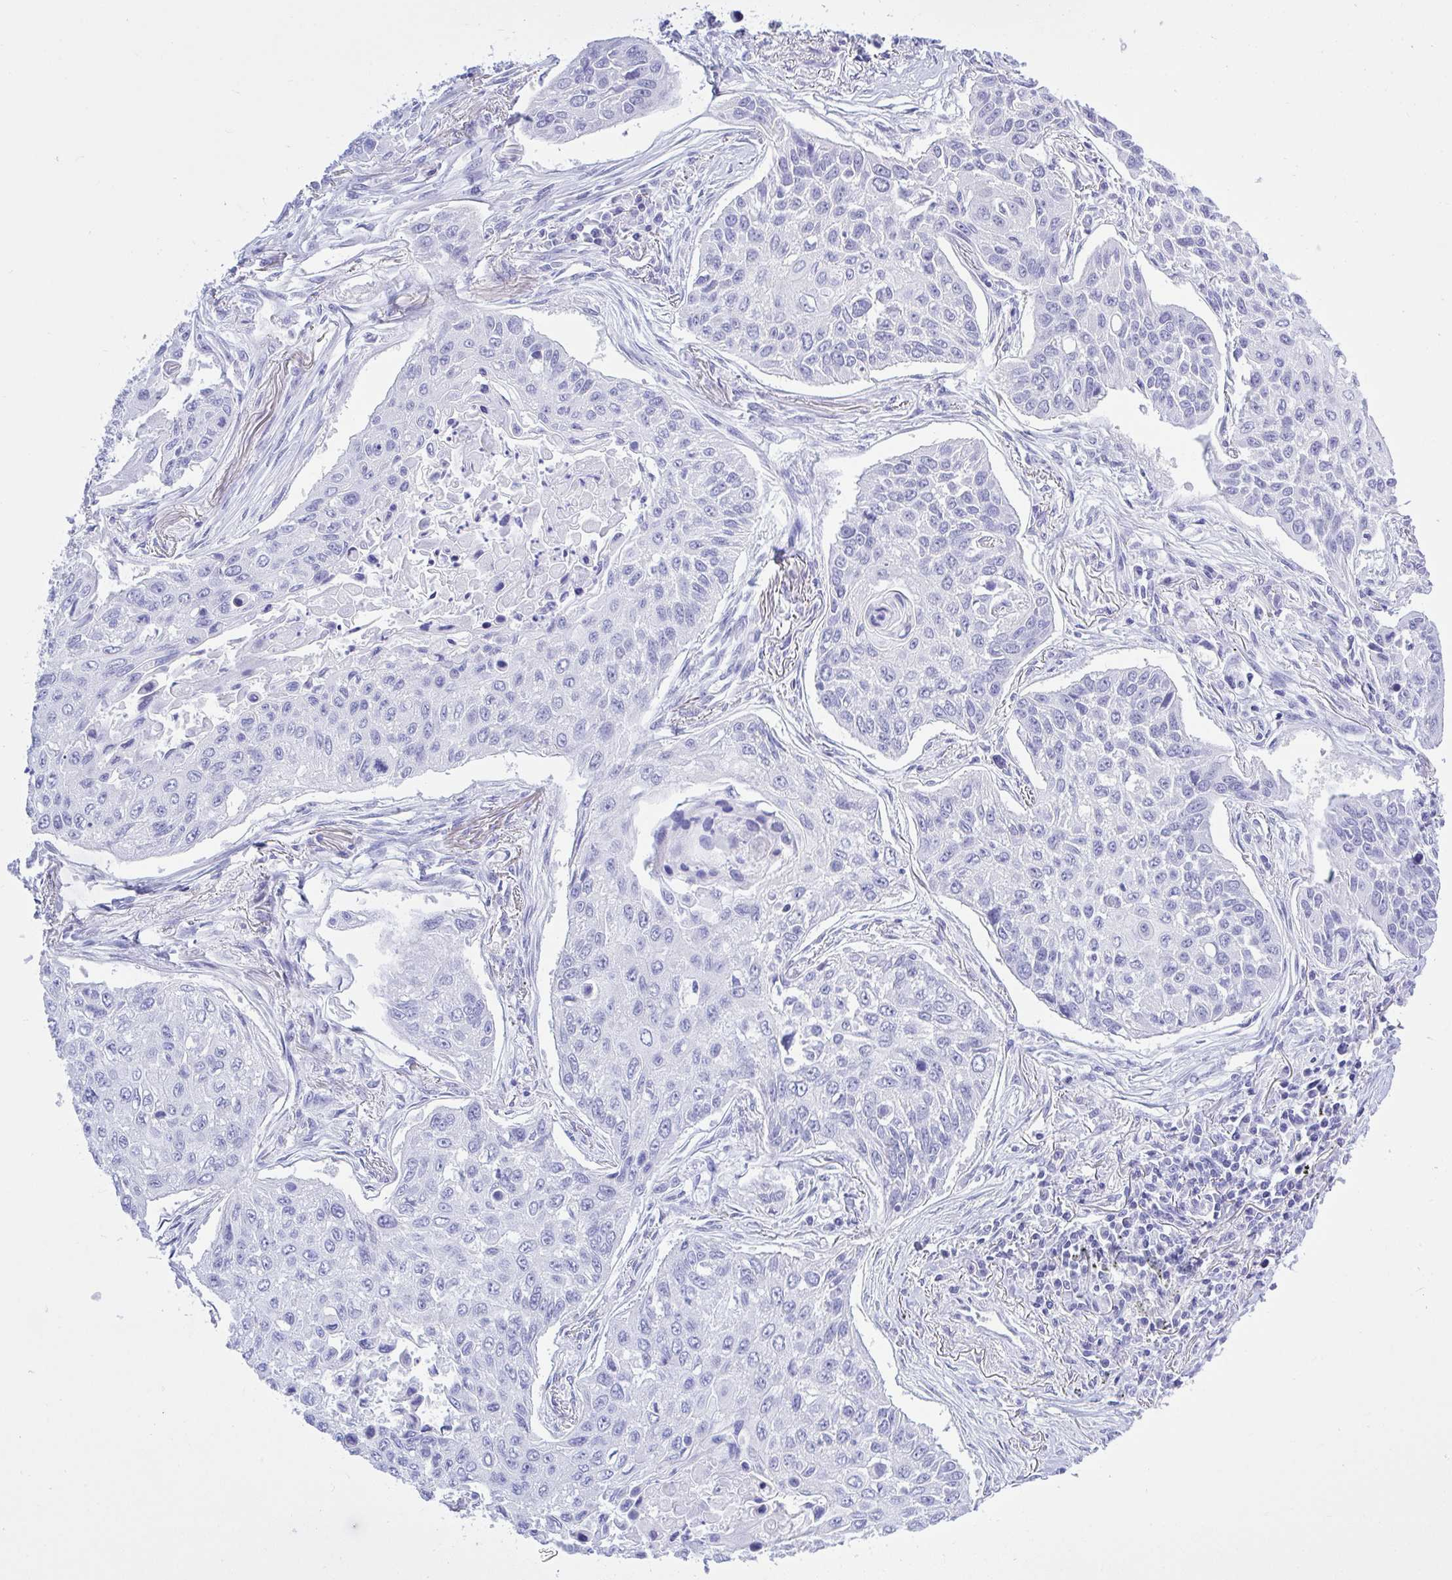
{"staining": {"intensity": "negative", "quantity": "none", "location": "none"}, "tissue": "lung cancer", "cell_type": "Tumor cells", "image_type": "cancer", "snomed": [{"axis": "morphology", "description": "Squamous cell carcinoma, NOS"}, {"axis": "topography", "description": "Lung"}], "caption": "The micrograph shows no significant staining in tumor cells of squamous cell carcinoma (lung).", "gene": "THOP1", "patient": {"sex": "male", "age": 75}}